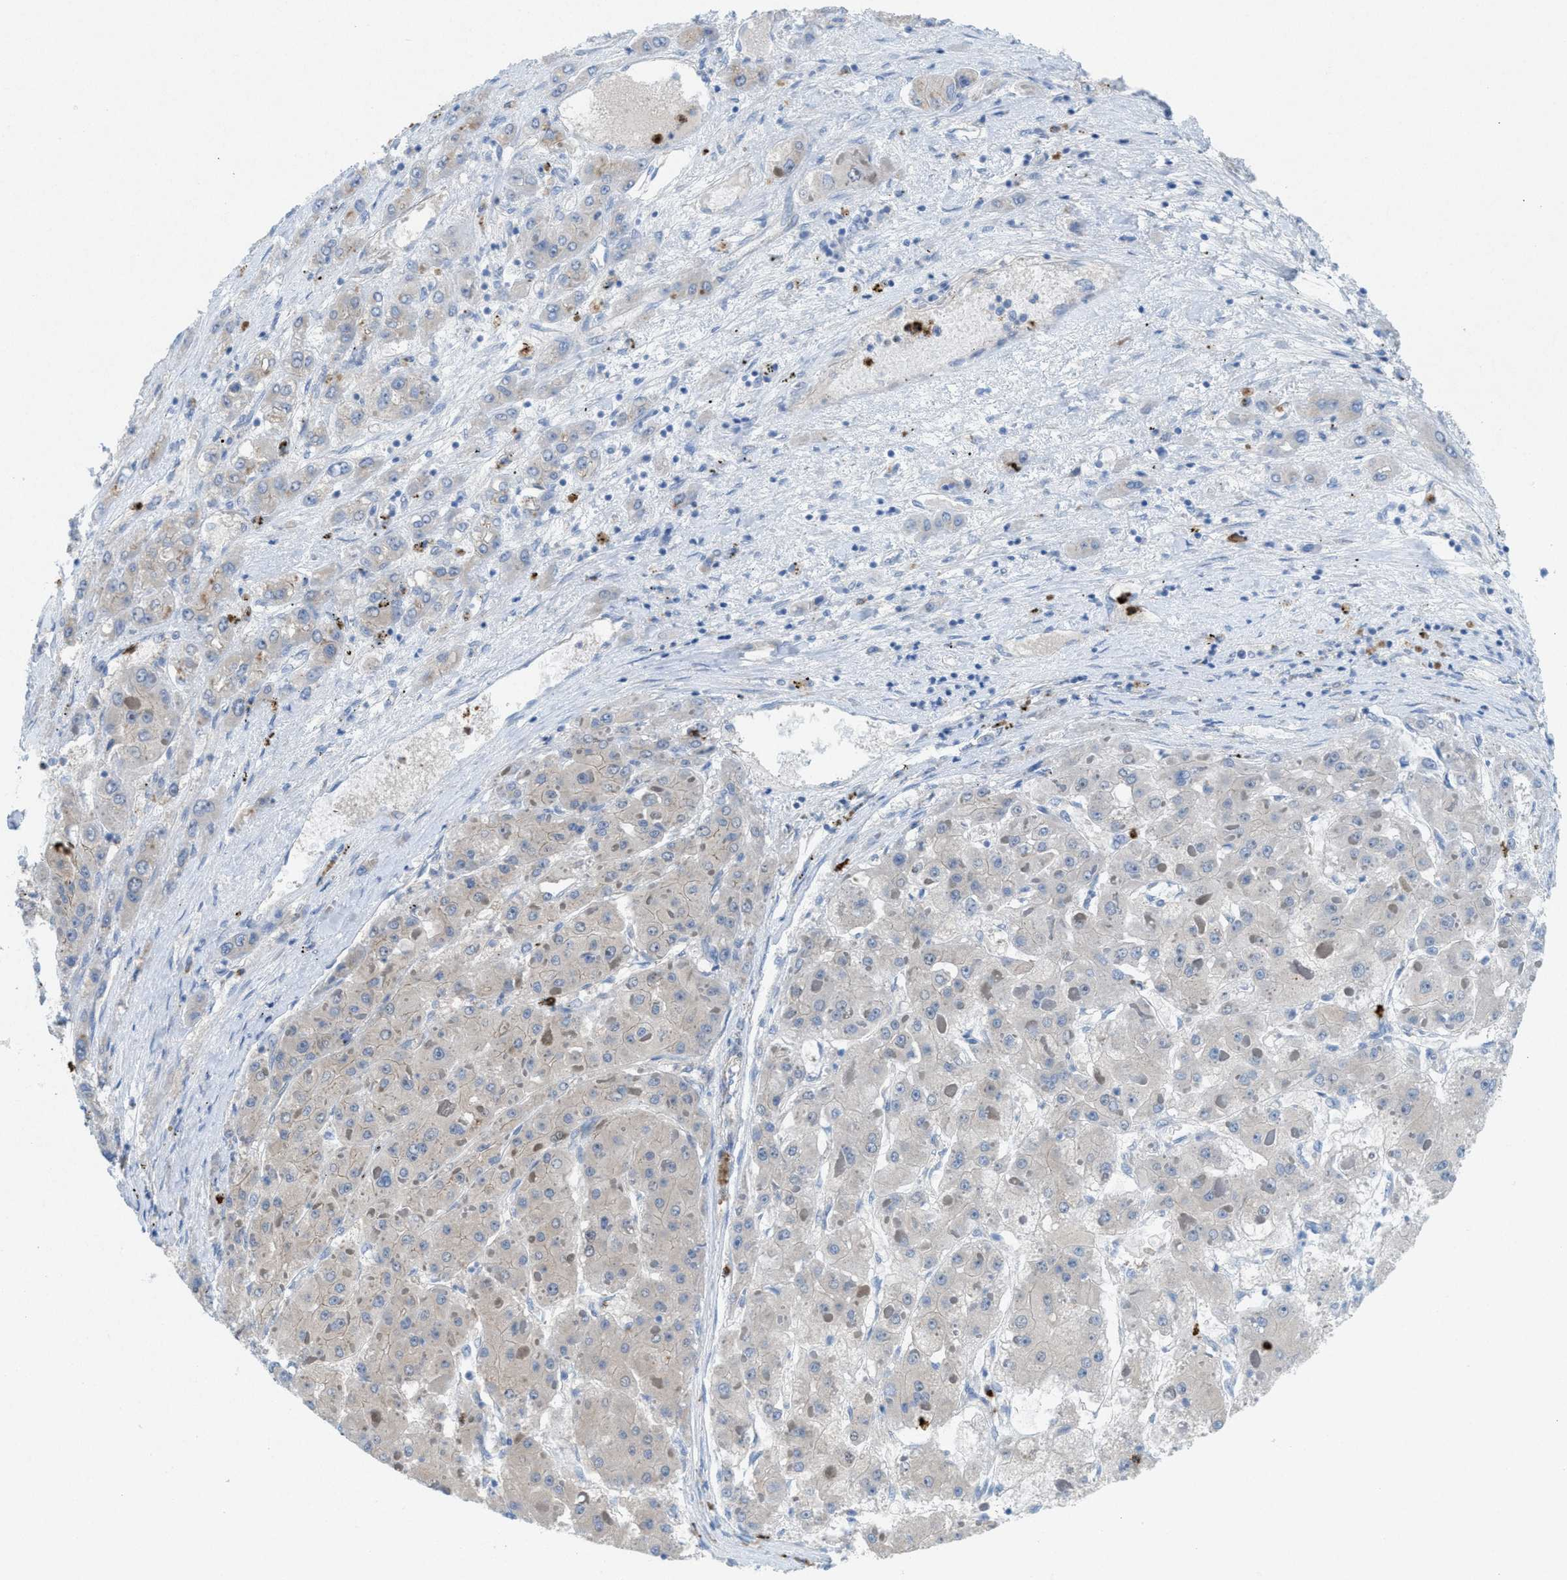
{"staining": {"intensity": "weak", "quantity": "<25%", "location": "cytoplasmic/membranous"}, "tissue": "liver cancer", "cell_type": "Tumor cells", "image_type": "cancer", "snomed": [{"axis": "morphology", "description": "Carcinoma, Hepatocellular, NOS"}, {"axis": "topography", "description": "Liver"}], "caption": "The image reveals no staining of tumor cells in hepatocellular carcinoma (liver).", "gene": "CMTM1", "patient": {"sex": "female", "age": 73}}